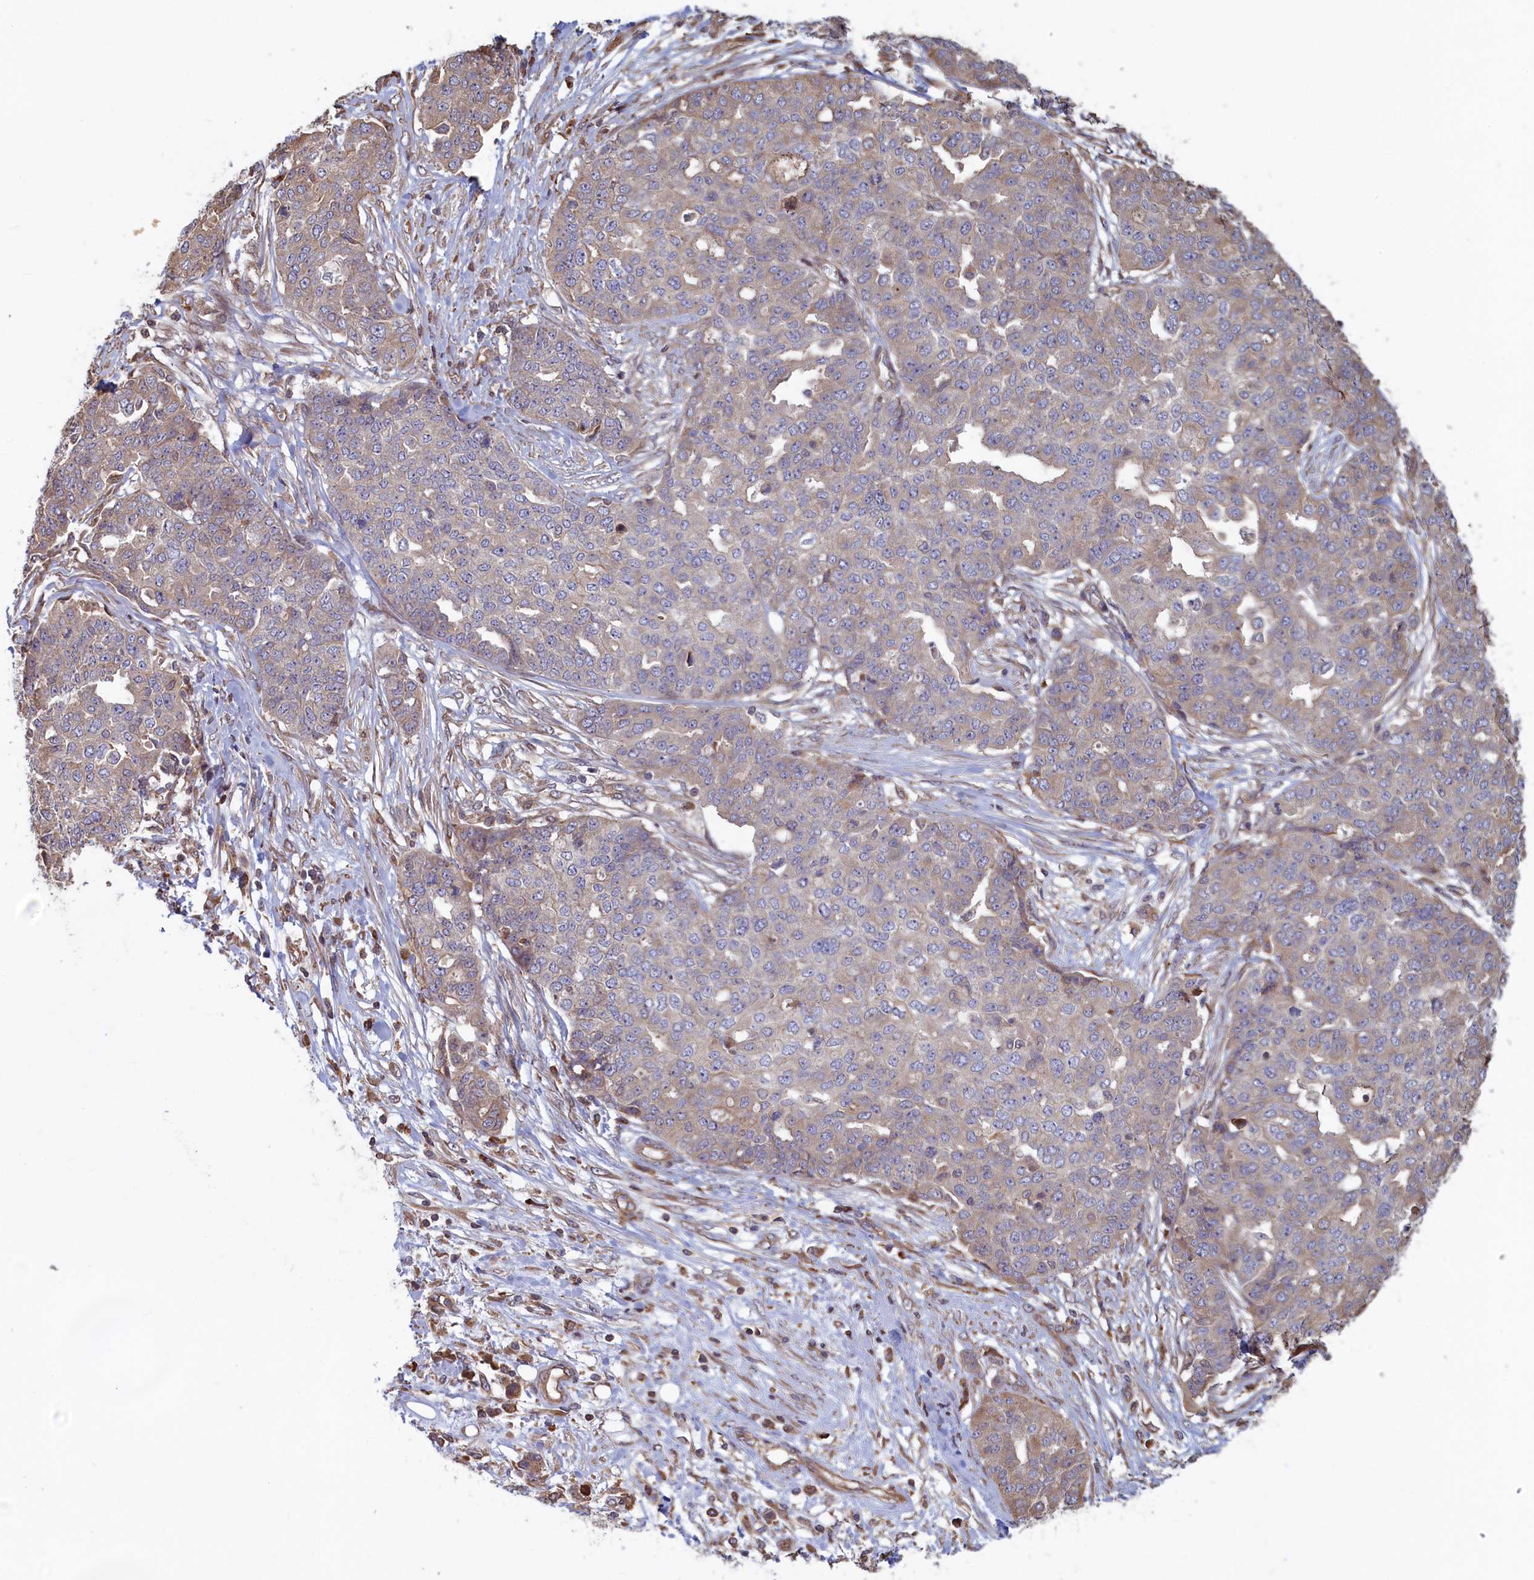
{"staining": {"intensity": "weak", "quantity": "25%-75%", "location": "cytoplasmic/membranous"}, "tissue": "ovarian cancer", "cell_type": "Tumor cells", "image_type": "cancer", "snomed": [{"axis": "morphology", "description": "Cystadenocarcinoma, serous, NOS"}, {"axis": "topography", "description": "Soft tissue"}, {"axis": "topography", "description": "Ovary"}], "caption": "Ovarian serous cystadenocarcinoma tissue displays weak cytoplasmic/membranous positivity in approximately 25%-75% of tumor cells (DAB IHC, brown staining for protein, blue staining for nuclei).", "gene": "RILPL1", "patient": {"sex": "female", "age": 57}}